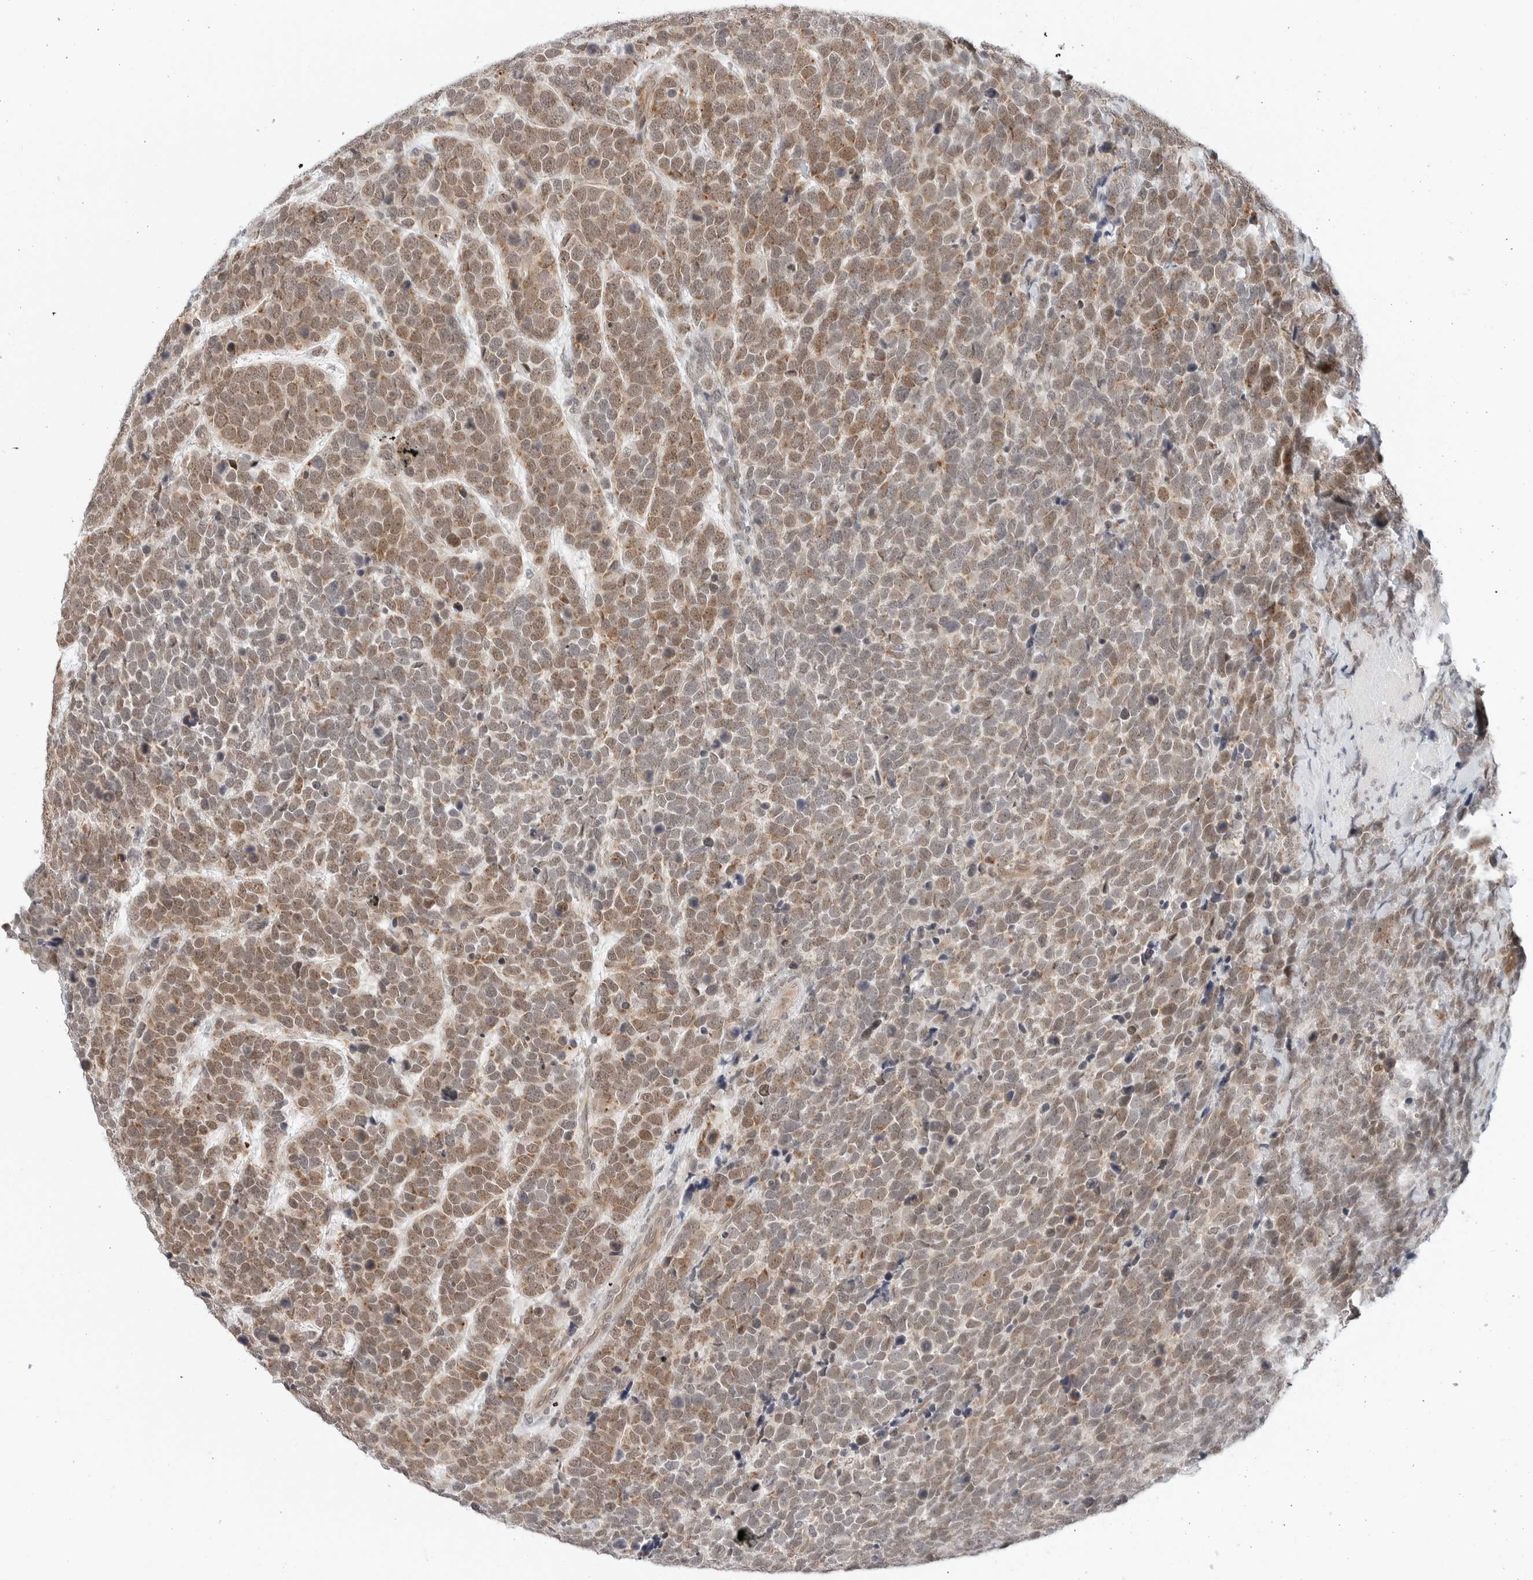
{"staining": {"intensity": "moderate", "quantity": ">75%", "location": "cytoplasmic/membranous,nuclear"}, "tissue": "urothelial cancer", "cell_type": "Tumor cells", "image_type": "cancer", "snomed": [{"axis": "morphology", "description": "Urothelial carcinoma, High grade"}, {"axis": "topography", "description": "Urinary bladder"}], "caption": "Tumor cells reveal moderate cytoplasmic/membranous and nuclear expression in about >75% of cells in urothelial cancer.", "gene": "POLR3GL", "patient": {"sex": "female", "age": 82}}